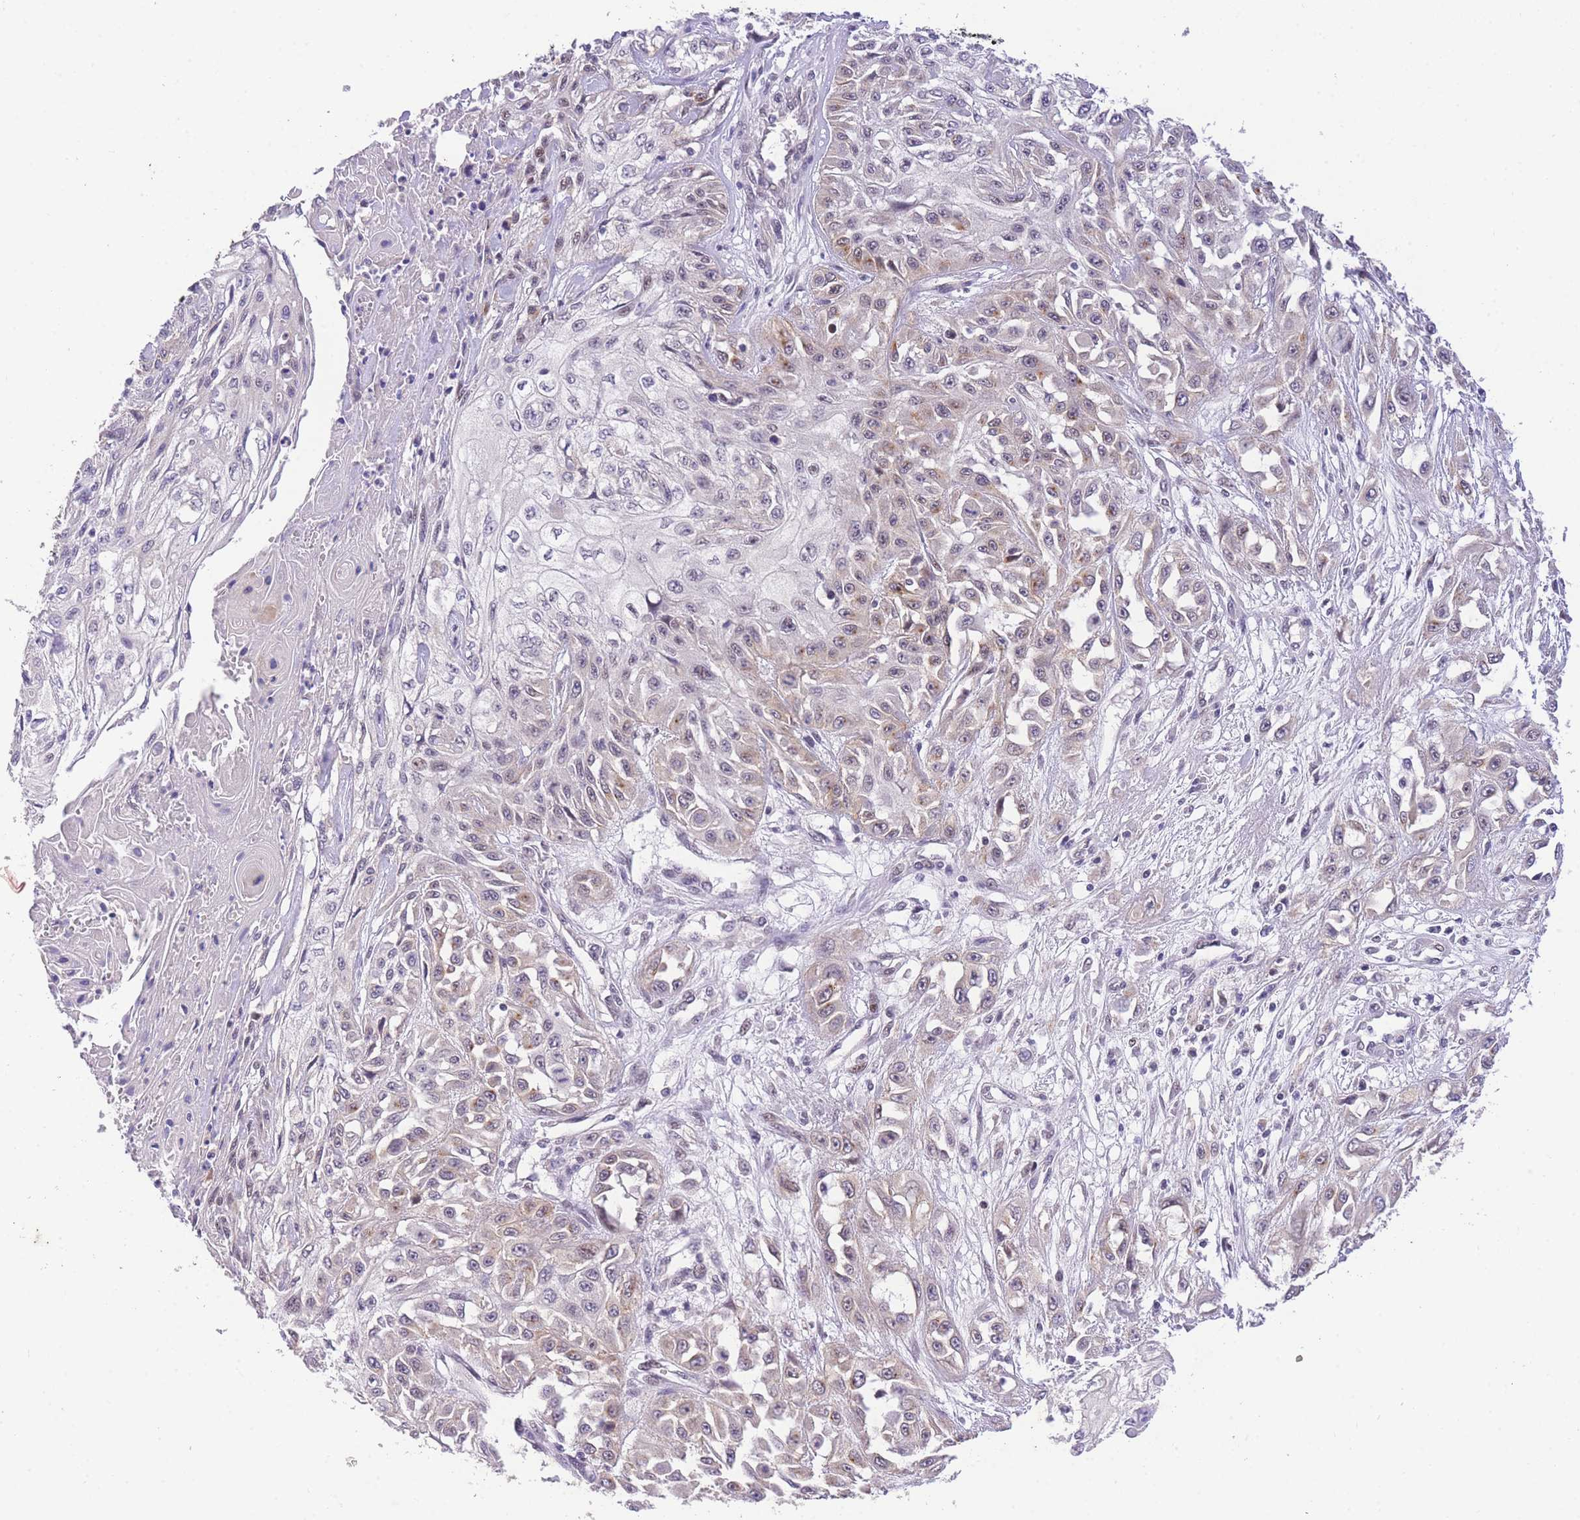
{"staining": {"intensity": "weak", "quantity": "<25%", "location": "cytoplasmic/membranous"}, "tissue": "skin cancer", "cell_type": "Tumor cells", "image_type": "cancer", "snomed": [{"axis": "morphology", "description": "Squamous cell carcinoma, NOS"}, {"axis": "morphology", "description": "Squamous cell carcinoma, metastatic, NOS"}, {"axis": "topography", "description": "Skin"}, {"axis": "topography", "description": "Lymph node"}], "caption": "This is an IHC photomicrograph of human skin metastatic squamous cell carcinoma. There is no positivity in tumor cells.", "gene": "SLC35F2", "patient": {"sex": "male", "age": 75}}